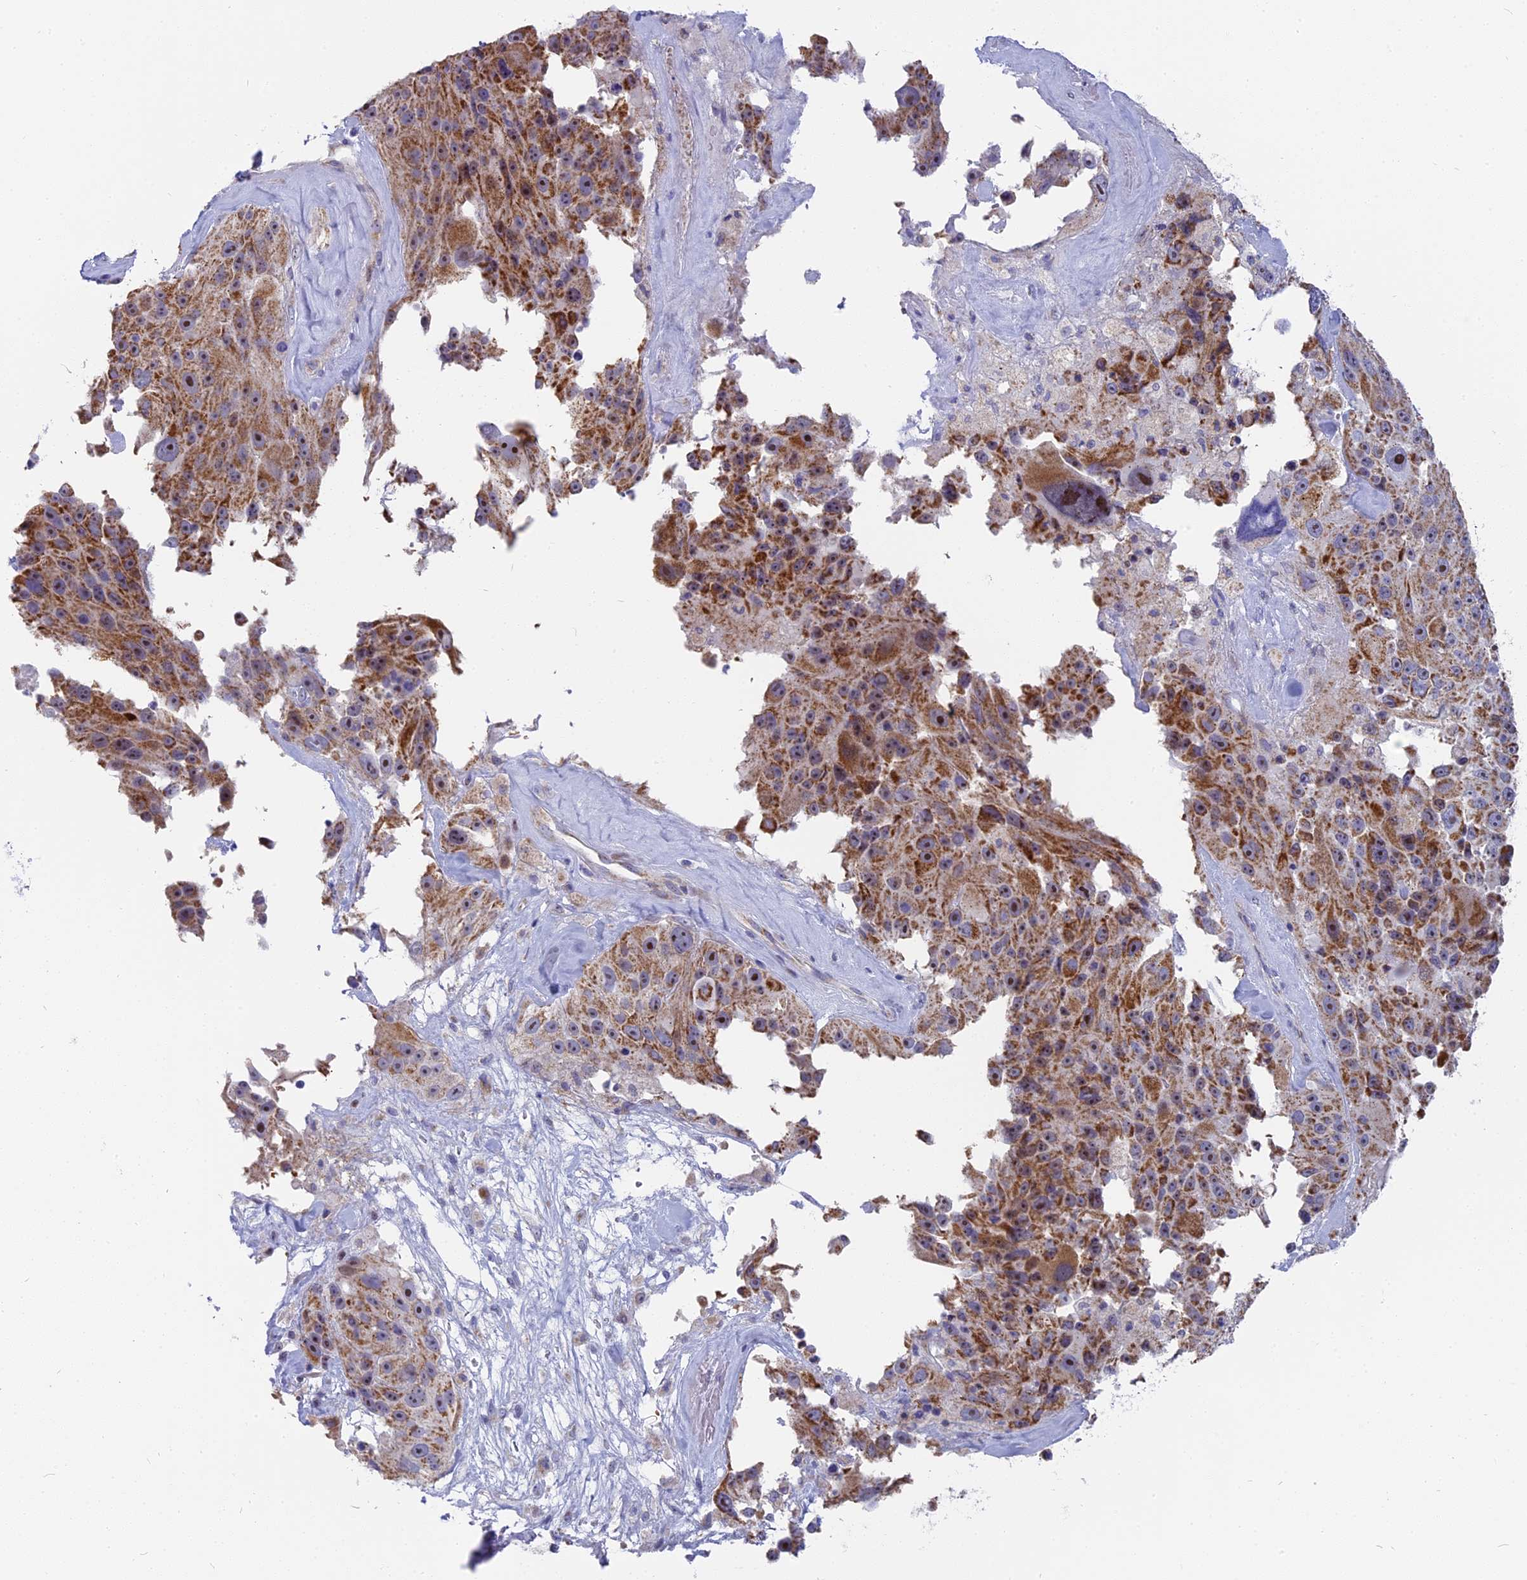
{"staining": {"intensity": "strong", "quantity": "25%-75%", "location": "cytoplasmic/membranous,nuclear"}, "tissue": "melanoma", "cell_type": "Tumor cells", "image_type": "cancer", "snomed": [{"axis": "morphology", "description": "Malignant melanoma, Metastatic site"}, {"axis": "topography", "description": "Lymph node"}], "caption": "This photomicrograph demonstrates immunohistochemistry staining of human malignant melanoma (metastatic site), with high strong cytoplasmic/membranous and nuclear expression in about 25%-75% of tumor cells.", "gene": "DTWD1", "patient": {"sex": "male", "age": 62}}